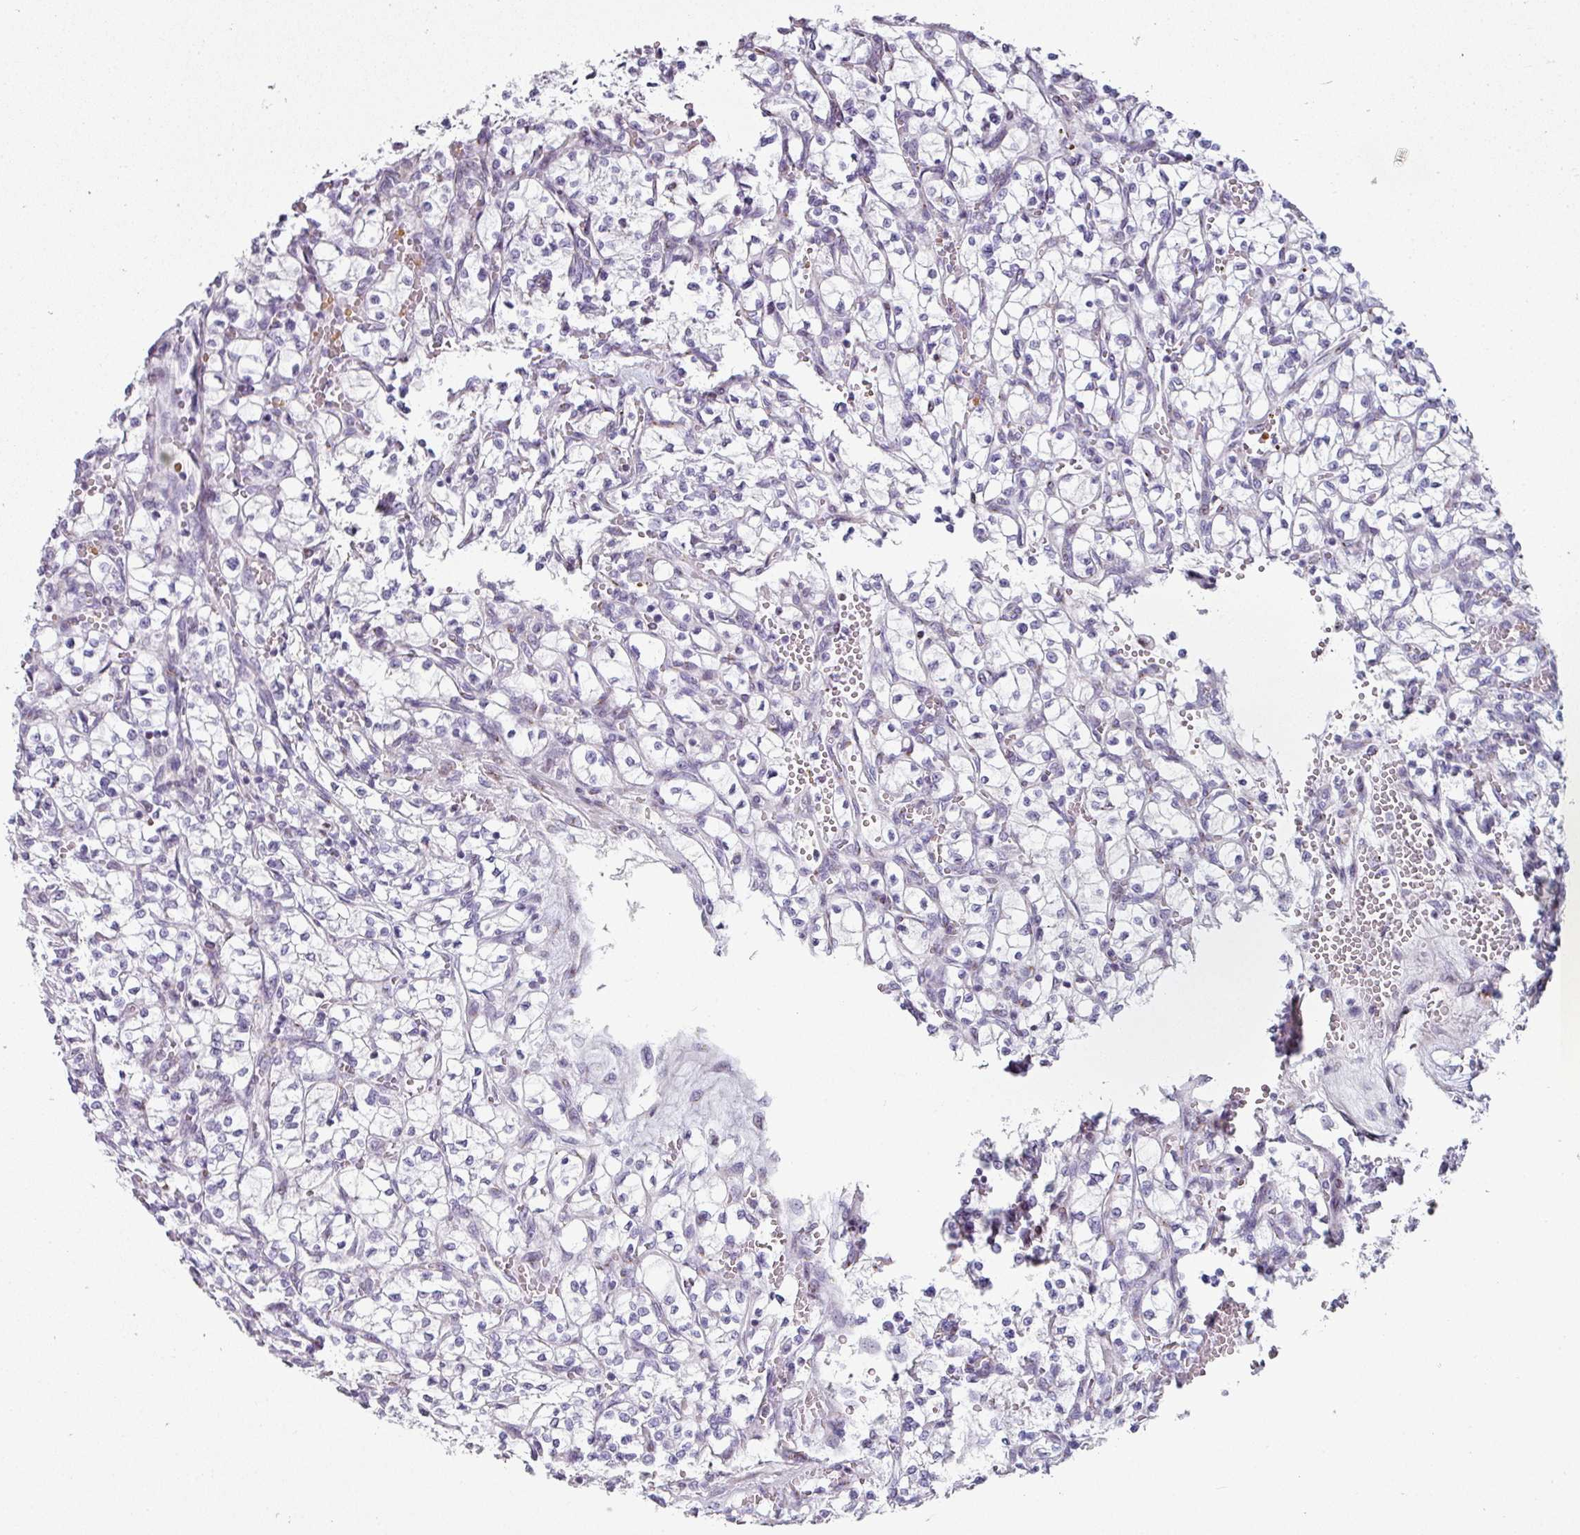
{"staining": {"intensity": "negative", "quantity": "none", "location": "none"}, "tissue": "renal cancer", "cell_type": "Tumor cells", "image_type": "cancer", "snomed": [{"axis": "morphology", "description": "Adenocarcinoma, NOS"}, {"axis": "topography", "description": "Kidney"}], "caption": "A high-resolution photomicrograph shows immunohistochemistry staining of adenocarcinoma (renal), which reveals no significant positivity in tumor cells.", "gene": "SYT8", "patient": {"sex": "female", "age": 64}}